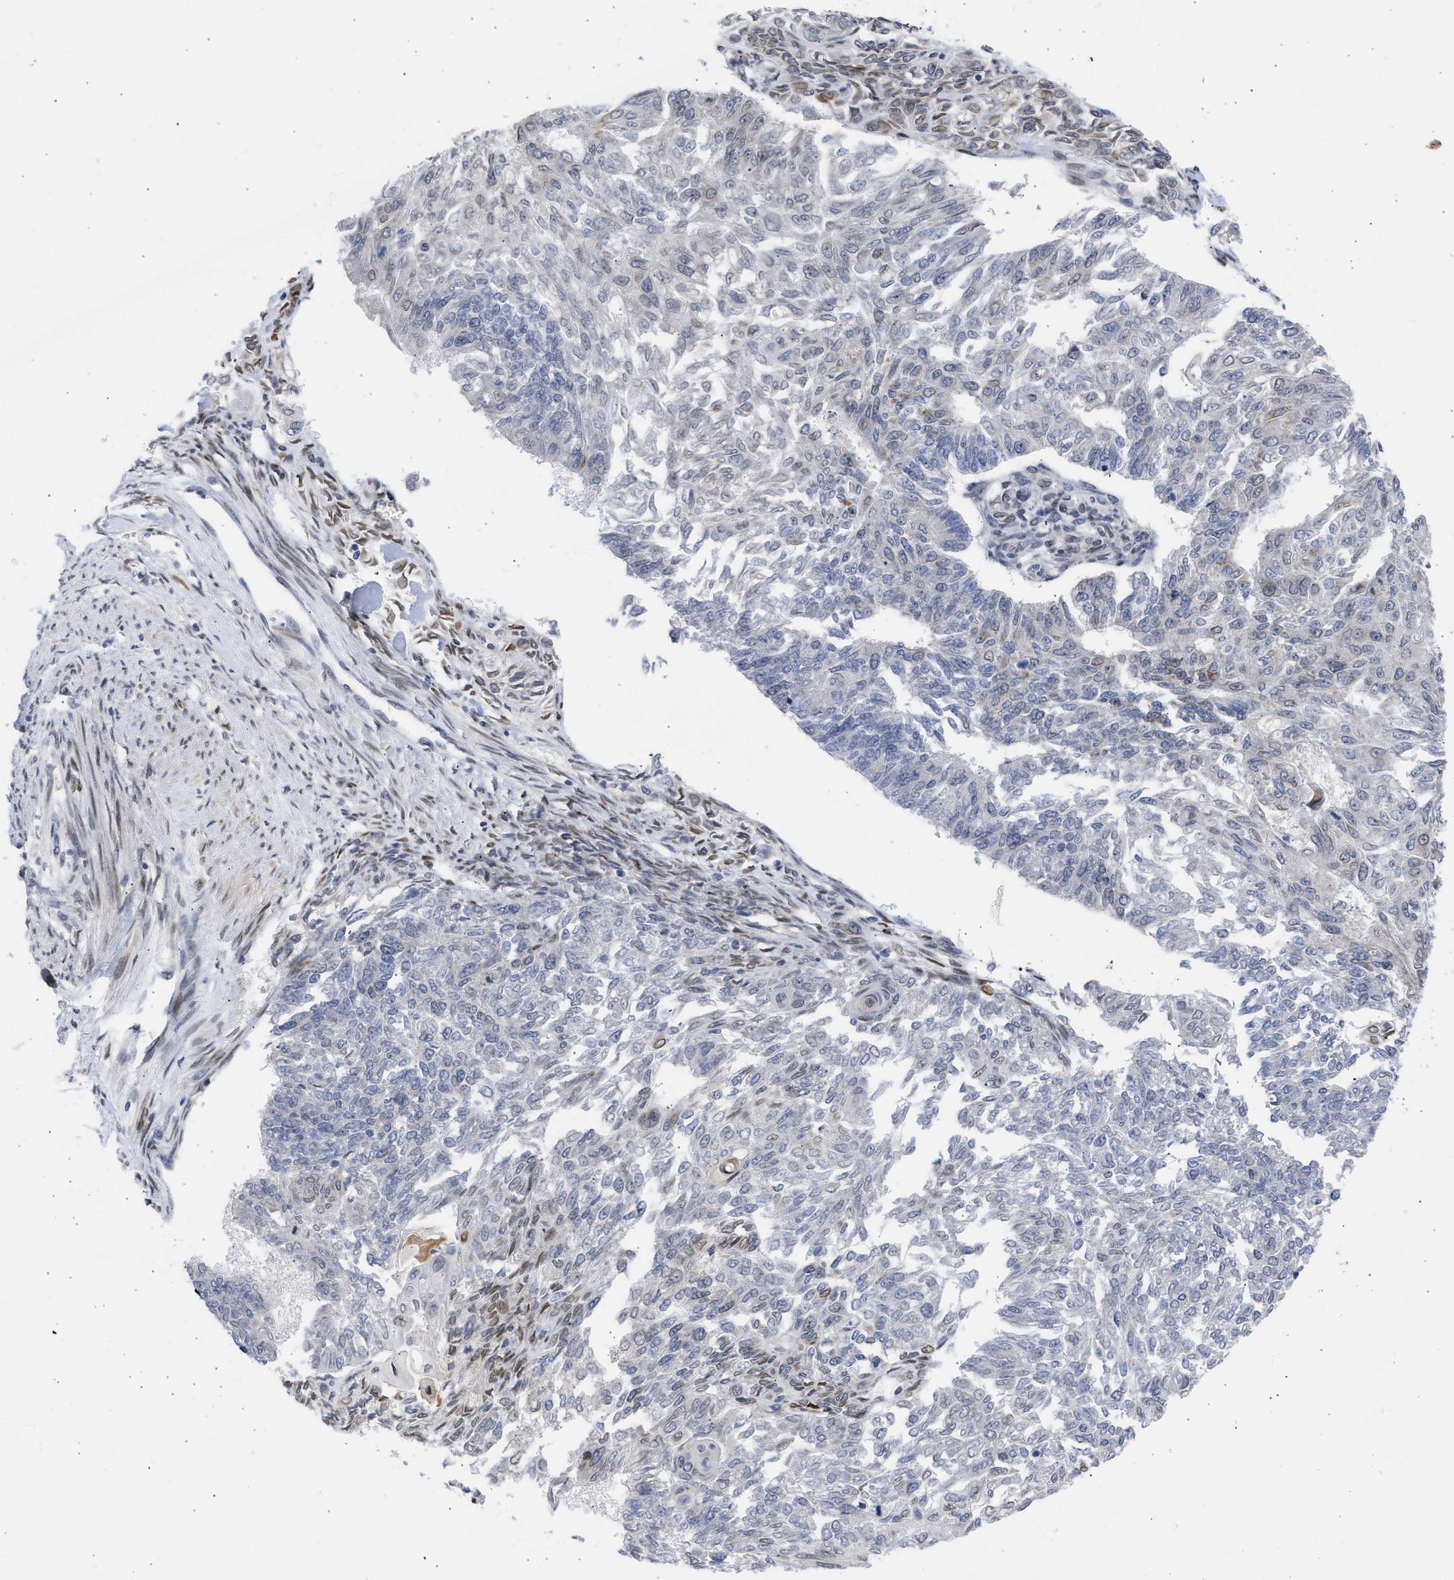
{"staining": {"intensity": "weak", "quantity": "<25%", "location": "nuclear"}, "tissue": "endometrial cancer", "cell_type": "Tumor cells", "image_type": "cancer", "snomed": [{"axis": "morphology", "description": "Adenocarcinoma, NOS"}, {"axis": "topography", "description": "Endometrium"}], "caption": "Tumor cells are negative for brown protein staining in endometrial adenocarcinoma.", "gene": "NUP35", "patient": {"sex": "female", "age": 32}}